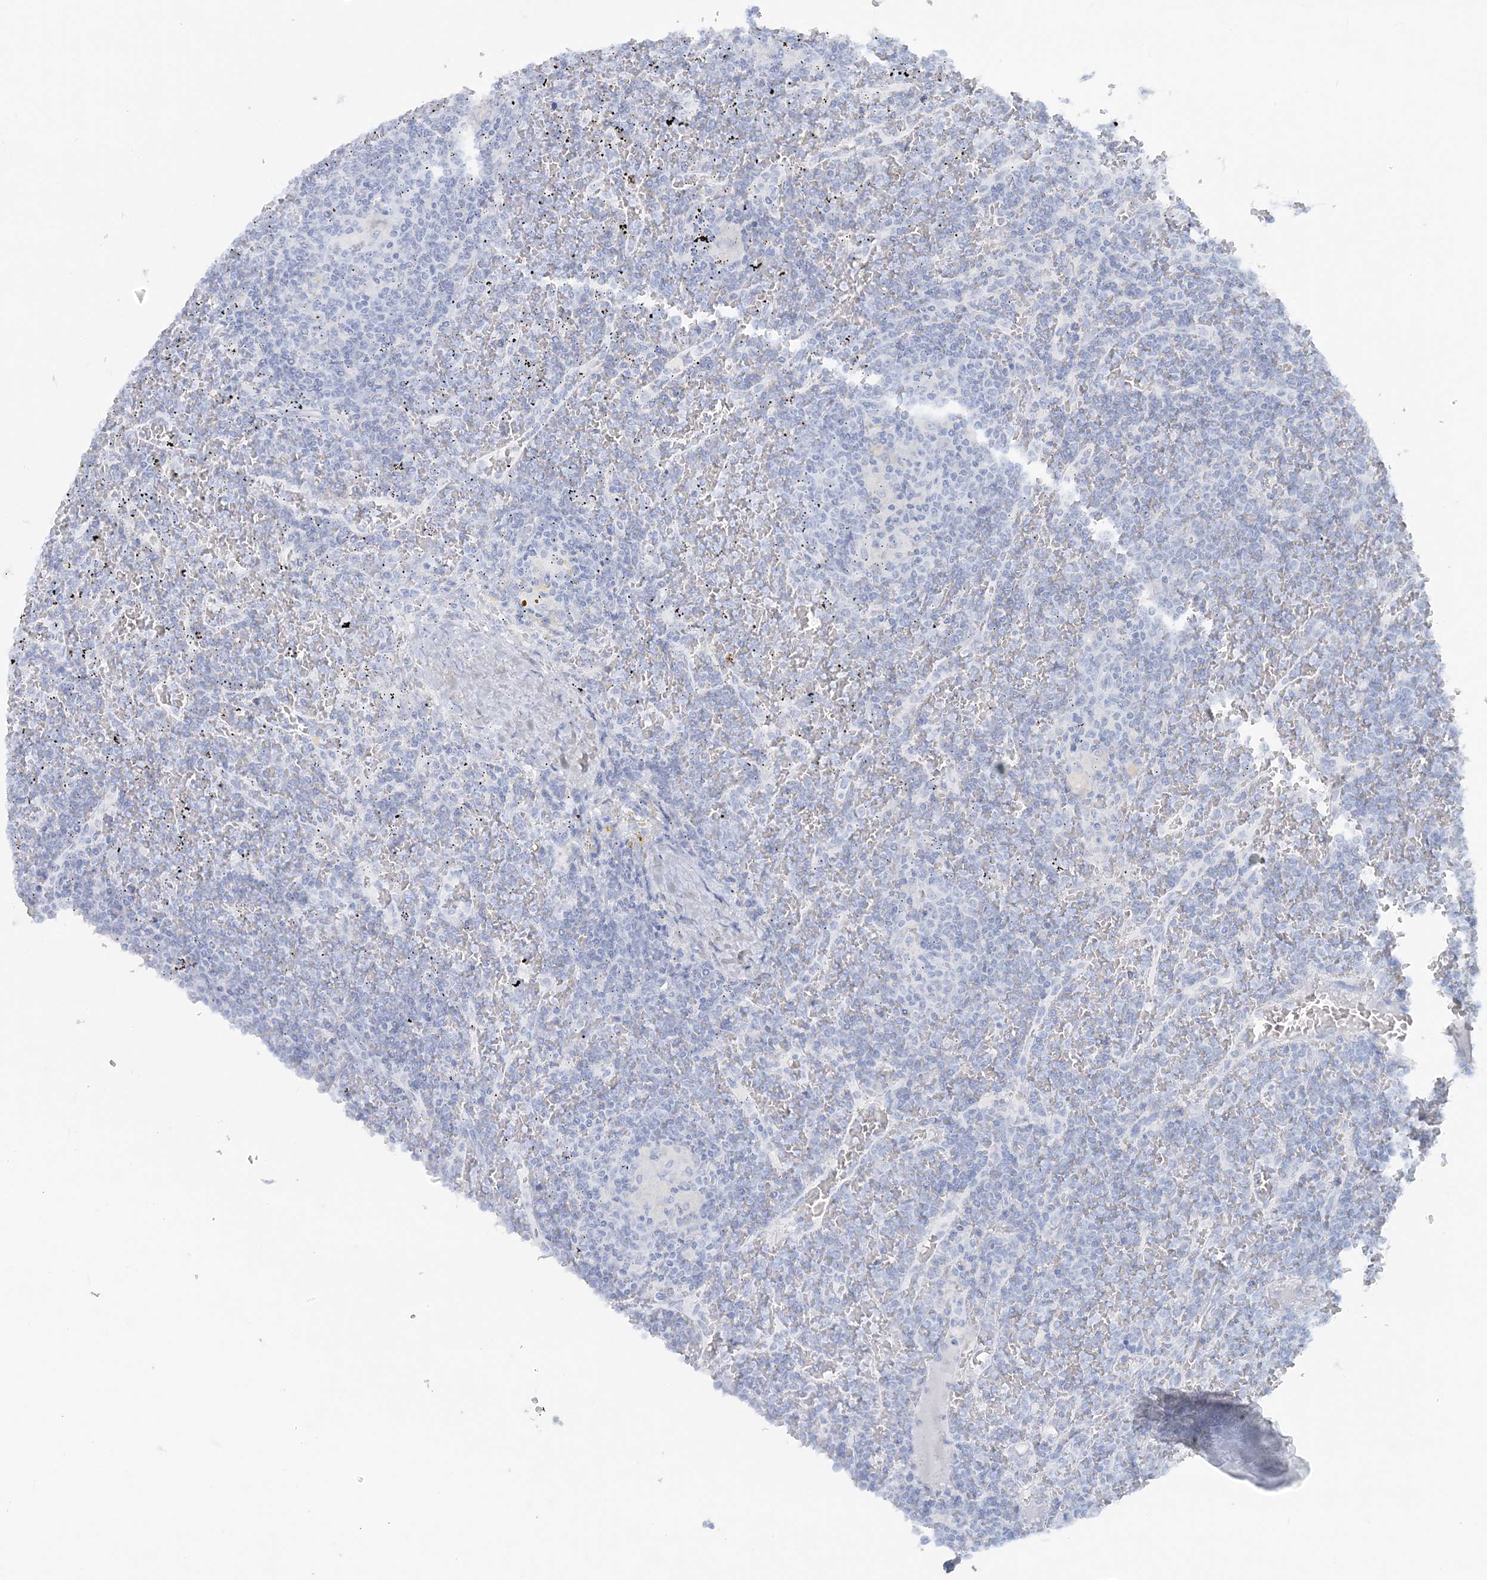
{"staining": {"intensity": "negative", "quantity": "none", "location": "none"}, "tissue": "lymphoma", "cell_type": "Tumor cells", "image_type": "cancer", "snomed": [{"axis": "morphology", "description": "Malignant lymphoma, non-Hodgkin's type, Low grade"}, {"axis": "topography", "description": "Spleen"}], "caption": "This is an immunohistochemistry (IHC) photomicrograph of lymphoma. There is no positivity in tumor cells.", "gene": "ATP11A", "patient": {"sex": "female", "age": 19}}